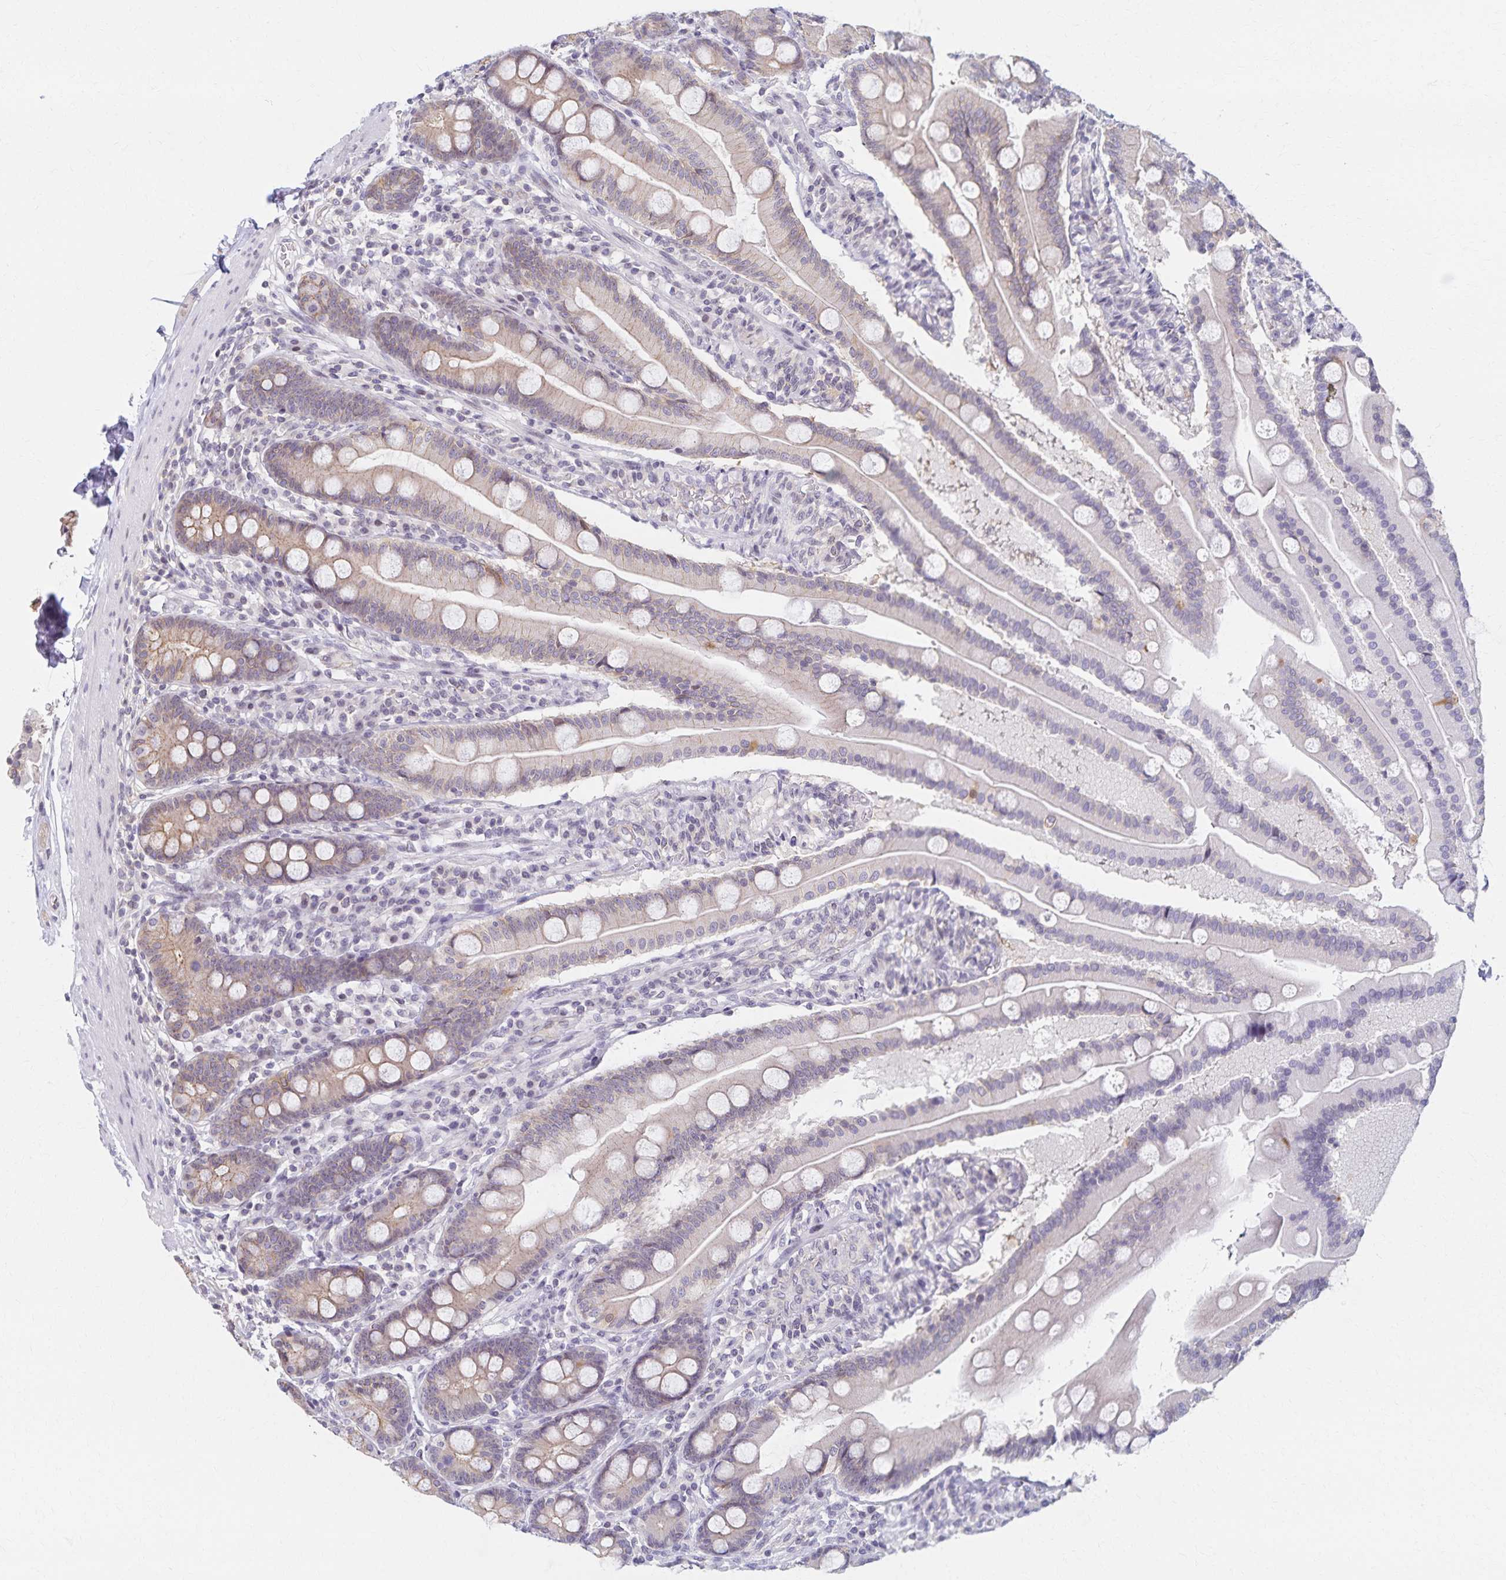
{"staining": {"intensity": "weak", "quantity": "25%-75%", "location": "cytoplasmic/membranous"}, "tissue": "duodenum", "cell_type": "Glandular cells", "image_type": "normal", "snomed": [{"axis": "morphology", "description": "Normal tissue, NOS"}, {"axis": "topography", "description": "Duodenum"}], "caption": "IHC of benign human duodenum demonstrates low levels of weak cytoplasmic/membranous expression in about 25%-75% of glandular cells. The staining was performed using DAB, with brown indicating positive protein expression. Nuclei are stained blue with hematoxylin.", "gene": "RAB9B", "patient": {"sex": "female", "age": 67}}